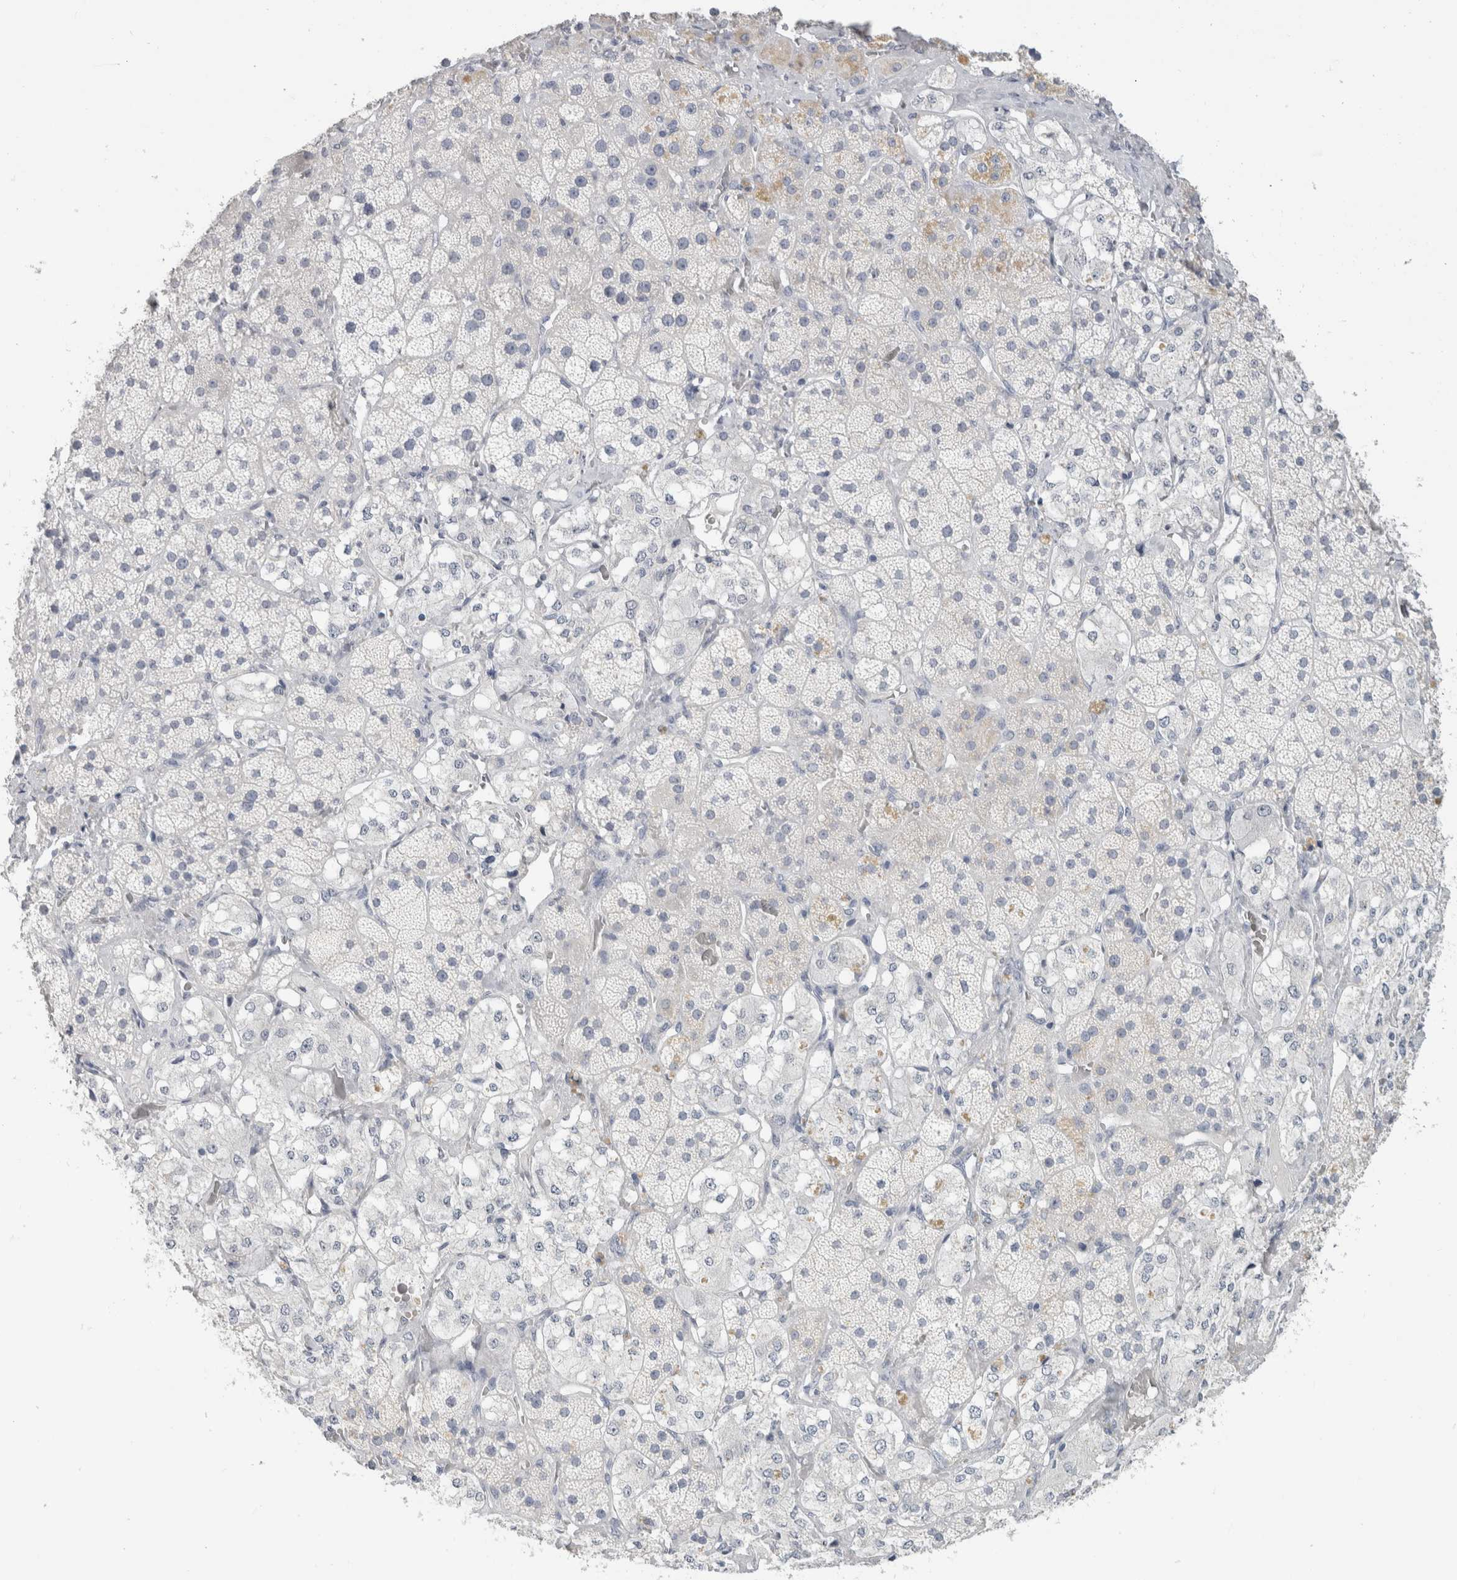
{"staining": {"intensity": "negative", "quantity": "none", "location": "none"}, "tissue": "adrenal gland", "cell_type": "Glandular cells", "image_type": "normal", "snomed": [{"axis": "morphology", "description": "Normal tissue, NOS"}, {"axis": "topography", "description": "Adrenal gland"}], "caption": "Glandular cells show no significant expression in benign adrenal gland.", "gene": "SLC6A1", "patient": {"sex": "male", "age": 57}}